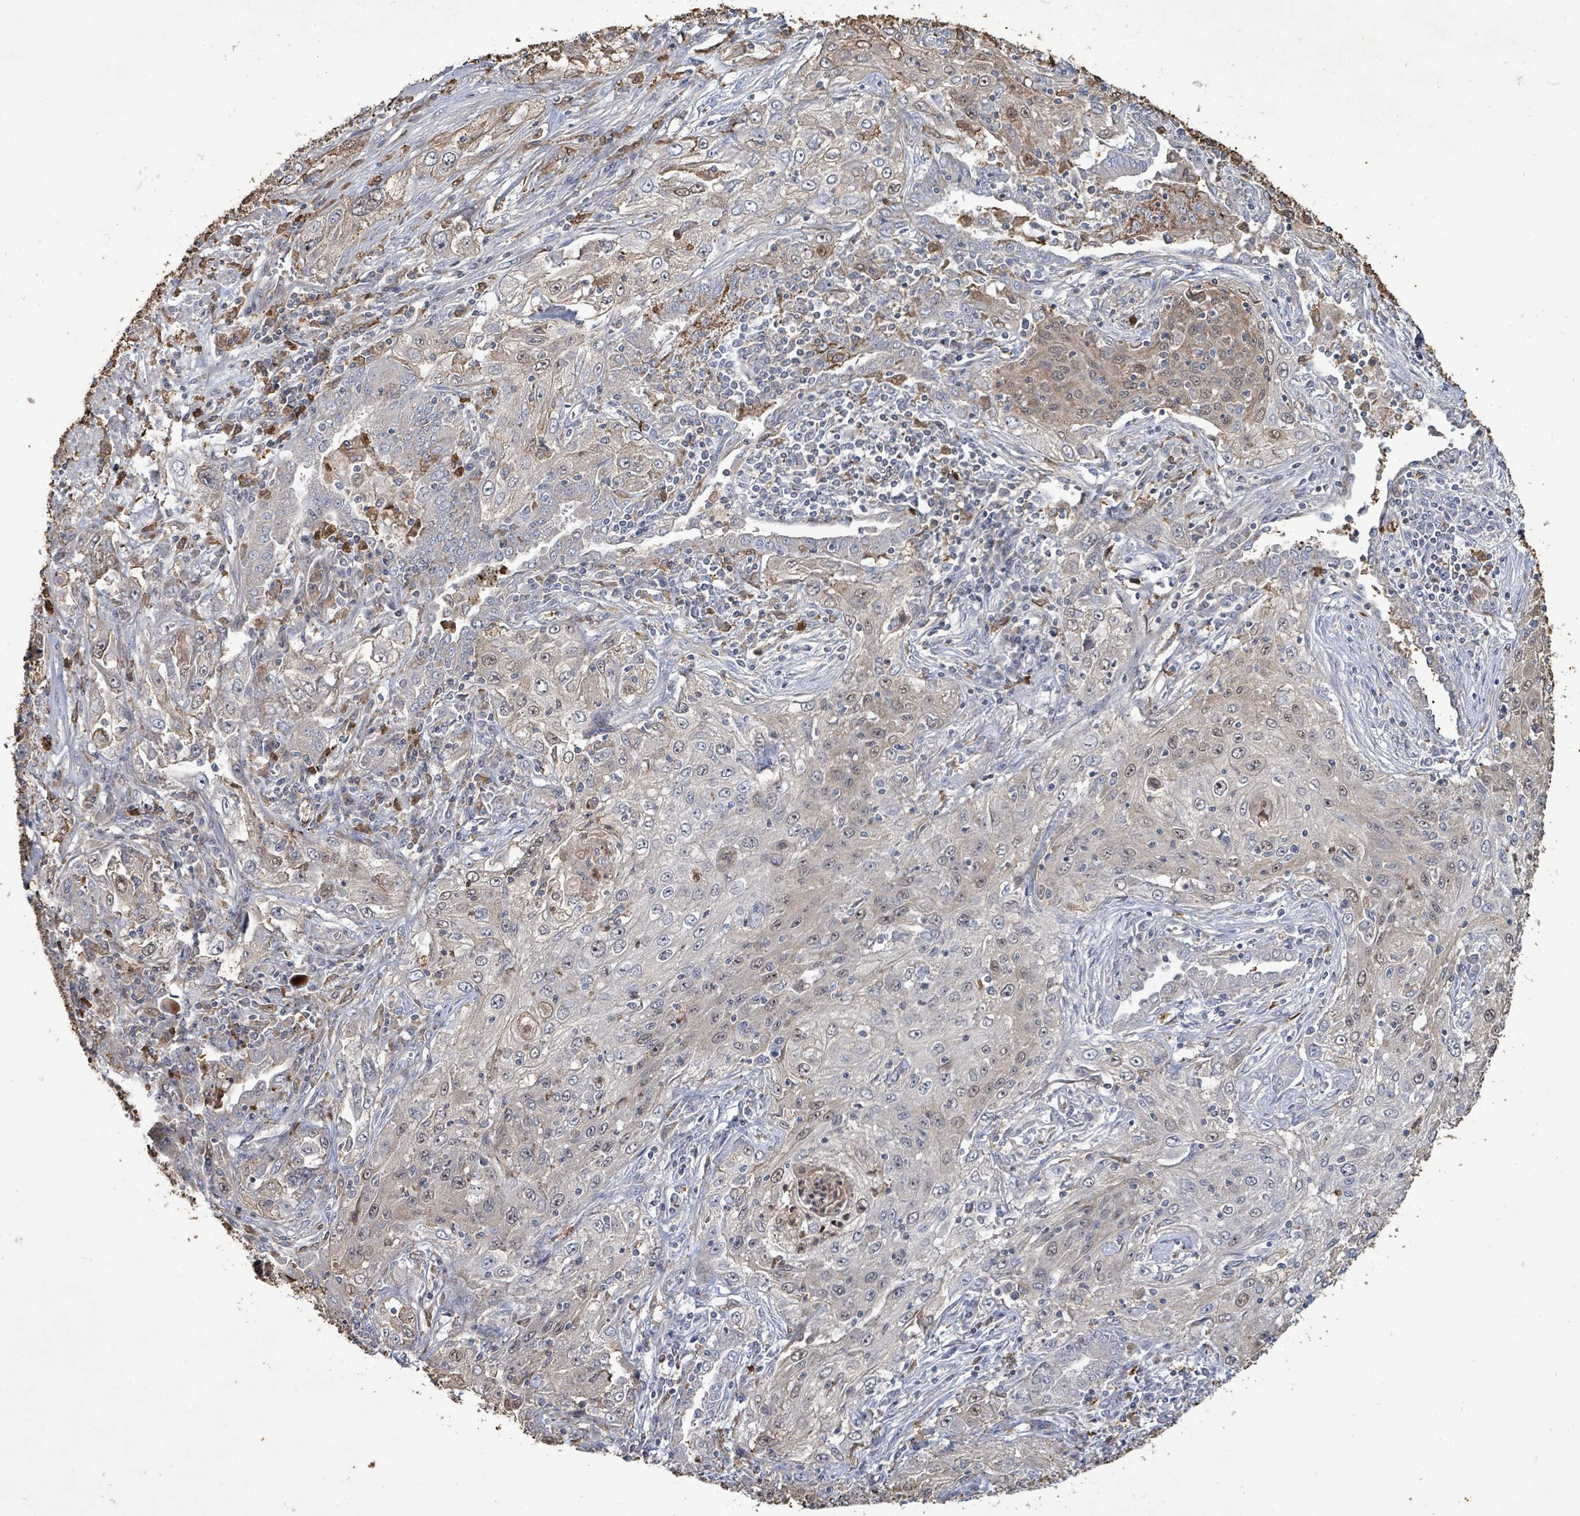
{"staining": {"intensity": "weak", "quantity": "<25%", "location": "cytoplasmic/membranous,nuclear"}, "tissue": "lung cancer", "cell_type": "Tumor cells", "image_type": "cancer", "snomed": [{"axis": "morphology", "description": "Squamous cell carcinoma, NOS"}, {"axis": "topography", "description": "Lung"}], "caption": "This is a micrograph of IHC staining of lung cancer, which shows no positivity in tumor cells.", "gene": "FAM210A", "patient": {"sex": "female", "age": 69}}